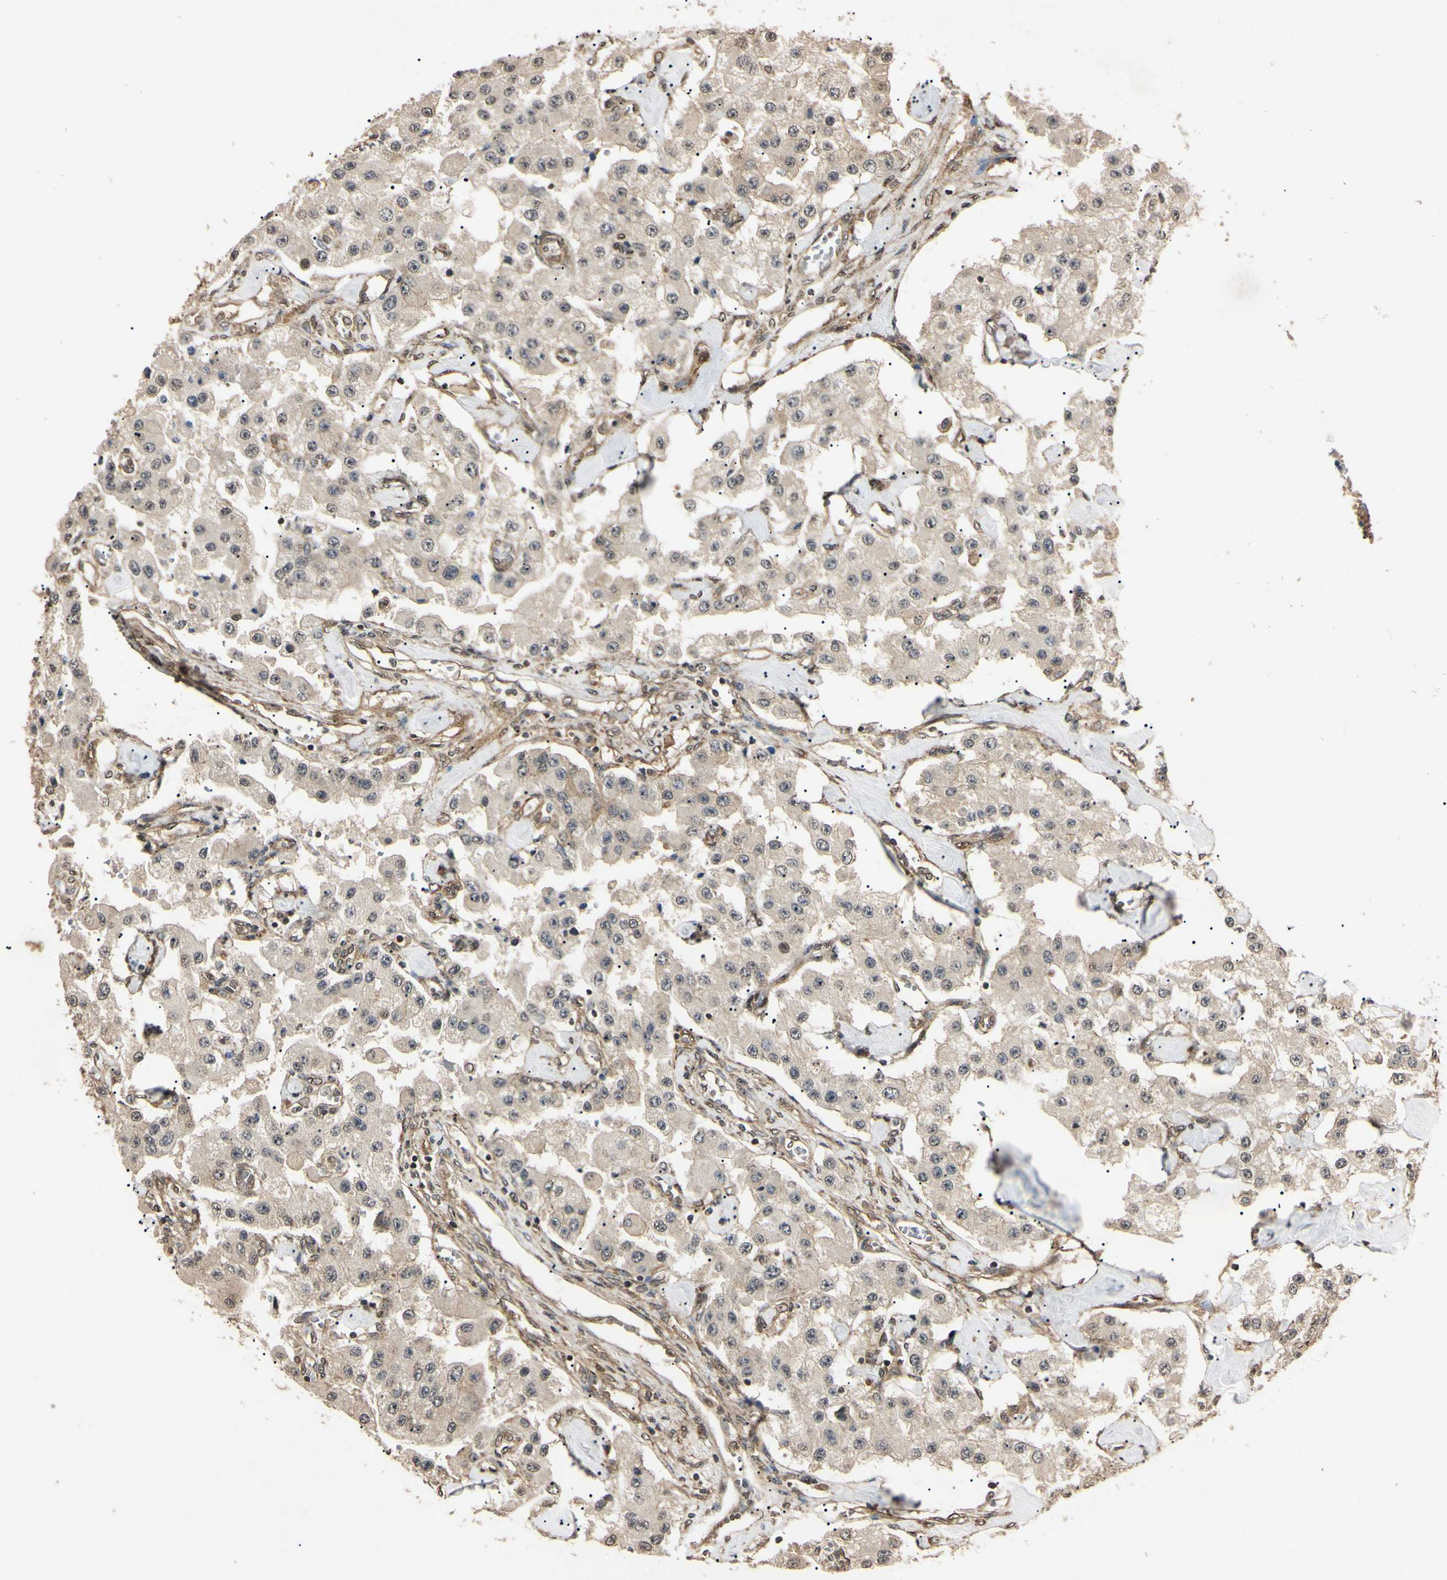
{"staining": {"intensity": "weak", "quantity": "25%-75%", "location": "cytoplasmic/membranous"}, "tissue": "carcinoid", "cell_type": "Tumor cells", "image_type": "cancer", "snomed": [{"axis": "morphology", "description": "Carcinoid, malignant, NOS"}, {"axis": "topography", "description": "Pancreas"}], "caption": "Immunohistochemical staining of human carcinoid displays weak cytoplasmic/membranous protein positivity in approximately 25%-75% of tumor cells. Immunohistochemistry (ihc) stains the protein of interest in brown and the nuclei are stained blue.", "gene": "EPN1", "patient": {"sex": "male", "age": 41}}